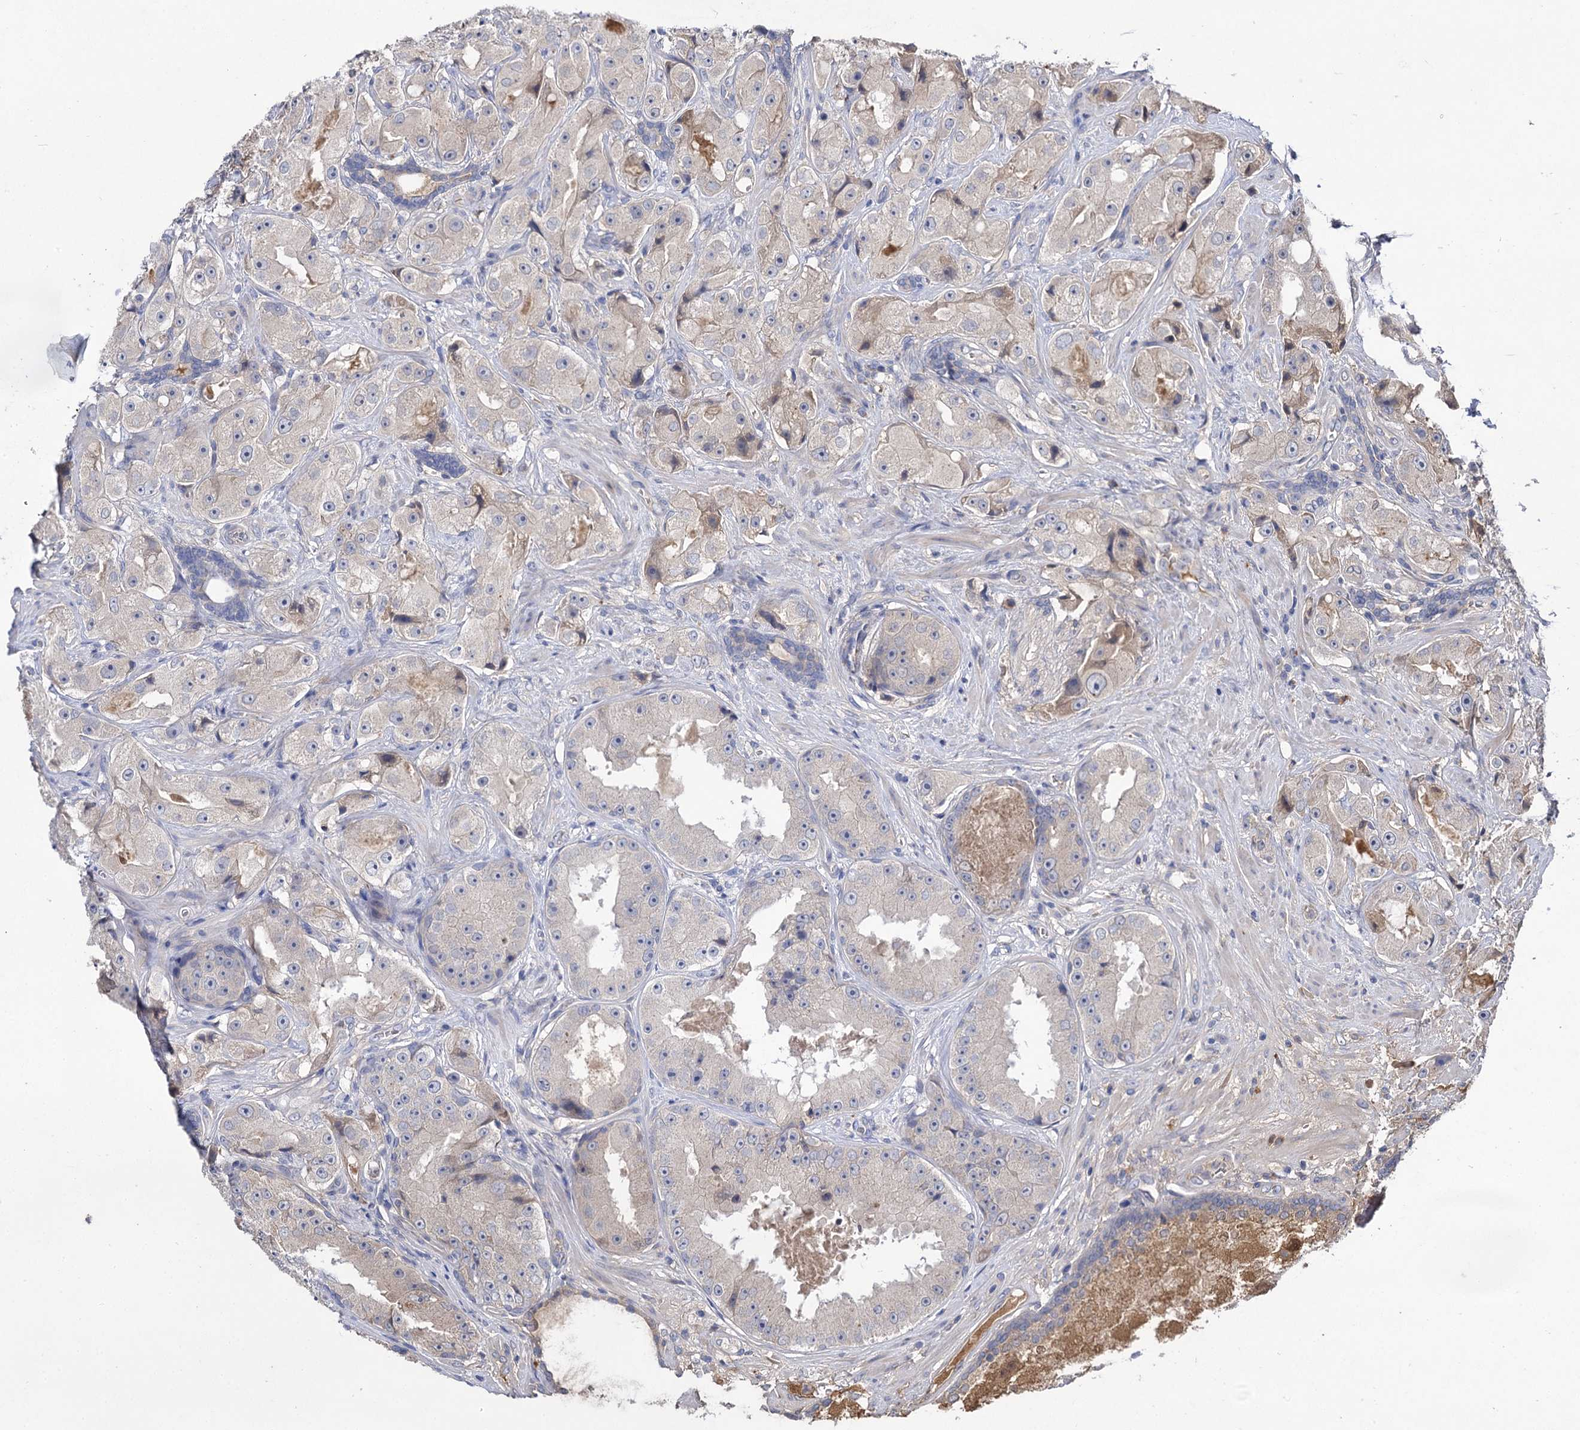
{"staining": {"intensity": "weak", "quantity": "<25%", "location": "cytoplasmic/membranous"}, "tissue": "prostate cancer", "cell_type": "Tumor cells", "image_type": "cancer", "snomed": [{"axis": "morphology", "description": "Adenocarcinoma, High grade"}, {"axis": "topography", "description": "Prostate"}], "caption": "Protein analysis of high-grade adenocarcinoma (prostate) exhibits no significant staining in tumor cells.", "gene": "USP50", "patient": {"sex": "male", "age": 73}}